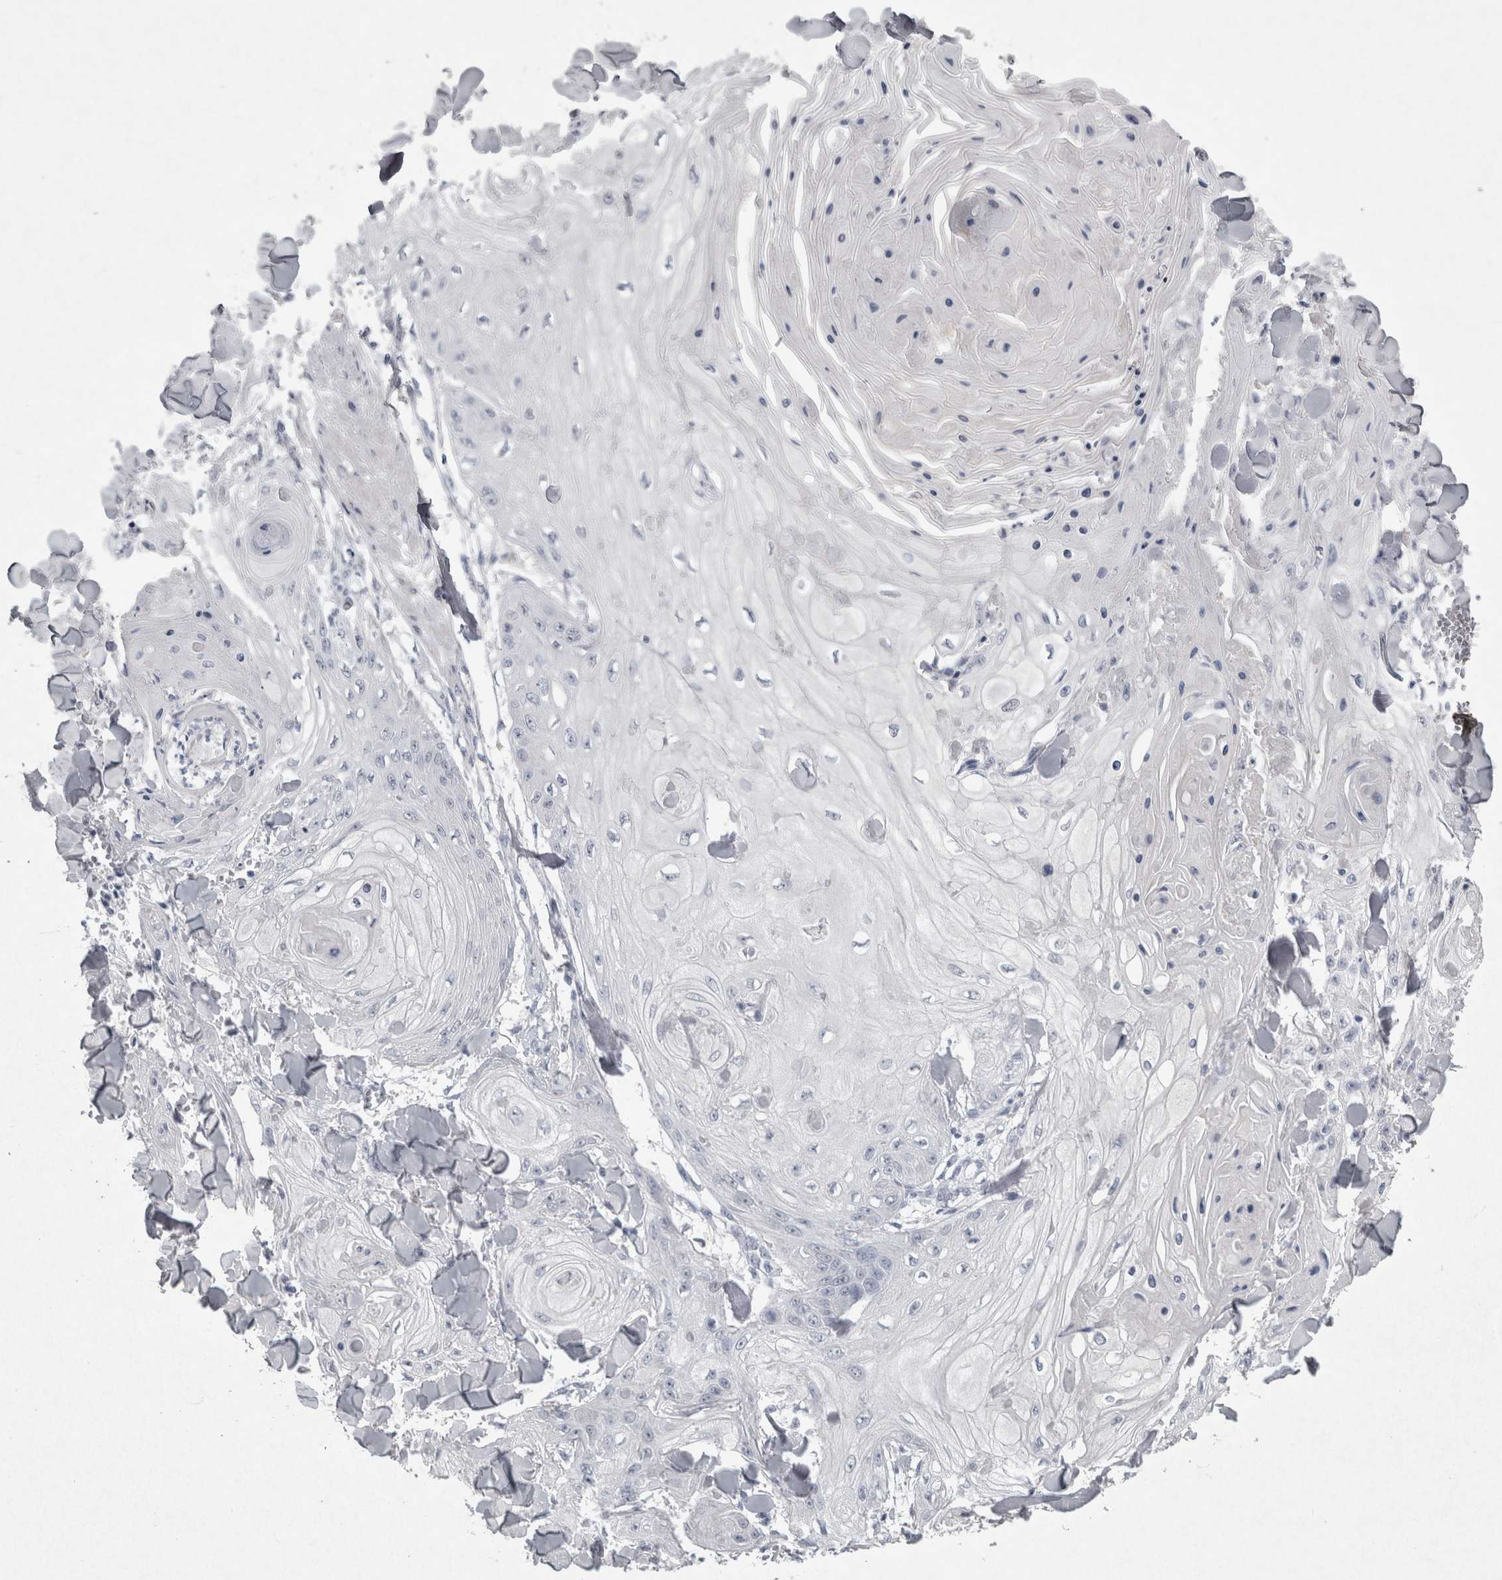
{"staining": {"intensity": "negative", "quantity": "none", "location": "none"}, "tissue": "skin cancer", "cell_type": "Tumor cells", "image_type": "cancer", "snomed": [{"axis": "morphology", "description": "Squamous cell carcinoma, NOS"}, {"axis": "topography", "description": "Skin"}], "caption": "Immunohistochemical staining of human squamous cell carcinoma (skin) displays no significant expression in tumor cells.", "gene": "PDX1", "patient": {"sex": "male", "age": 74}}